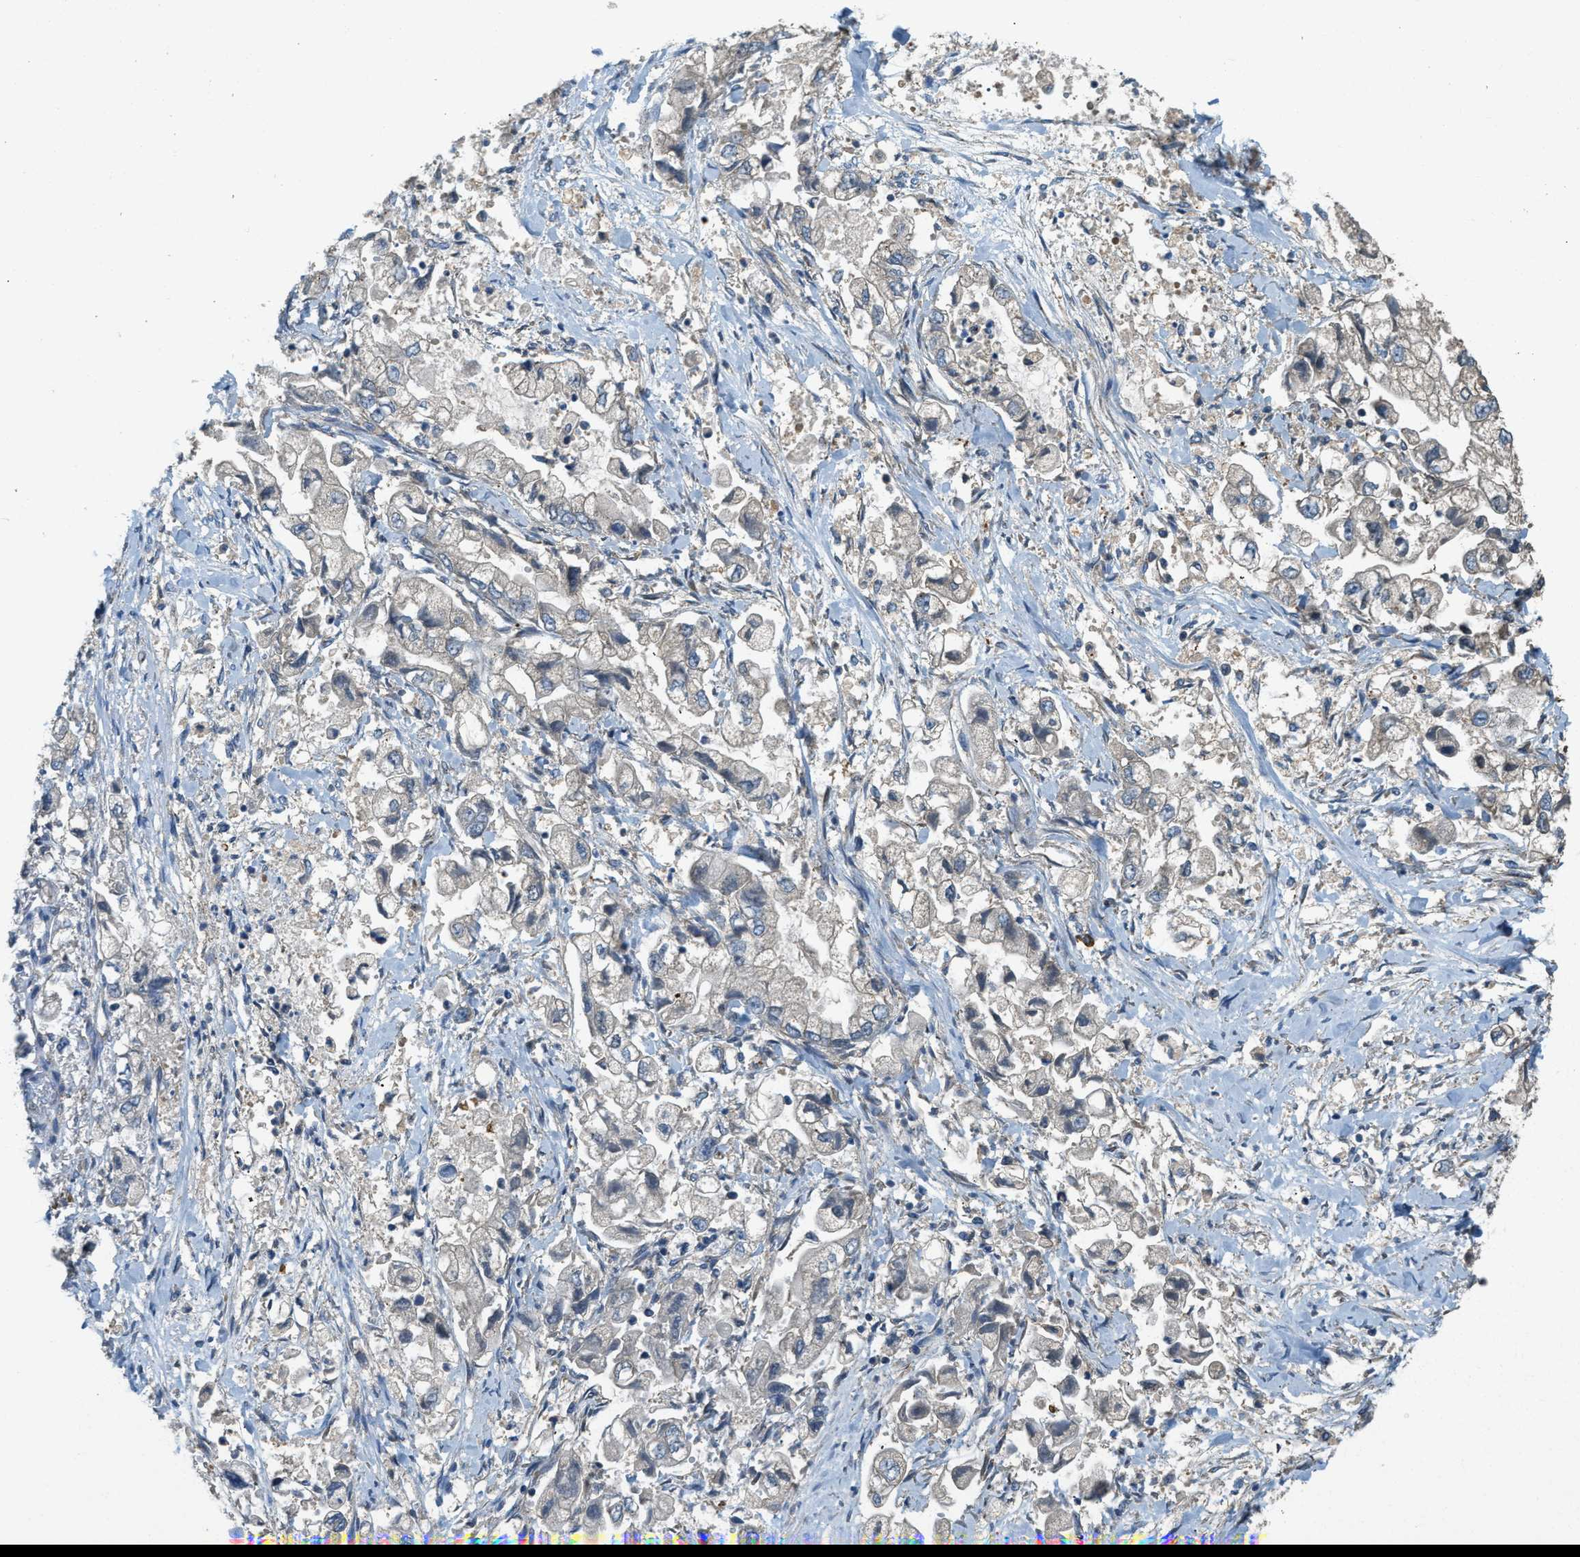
{"staining": {"intensity": "negative", "quantity": "none", "location": "none"}, "tissue": "stomach cancer", "cell_type": "Tumor cells", "image_type": "cancer", "snomed": [{"axis": "morphology", "description": "Normal tissue, NOS"}, {"axis": "morphology", "description": "Adenocarcinoma, NOS"}, {"axis": "topography", "description": "Stomach"}], "caption": "This image is of adenocarcinoma (stomach) stained with IHC to label a protein in brown with the nuclei are counter-stained blue. There is no staining in tumor cells. Nuclei are stained in blue.", "gene": "CFLAR", "patient": {"sex": "male", "age": 62}}